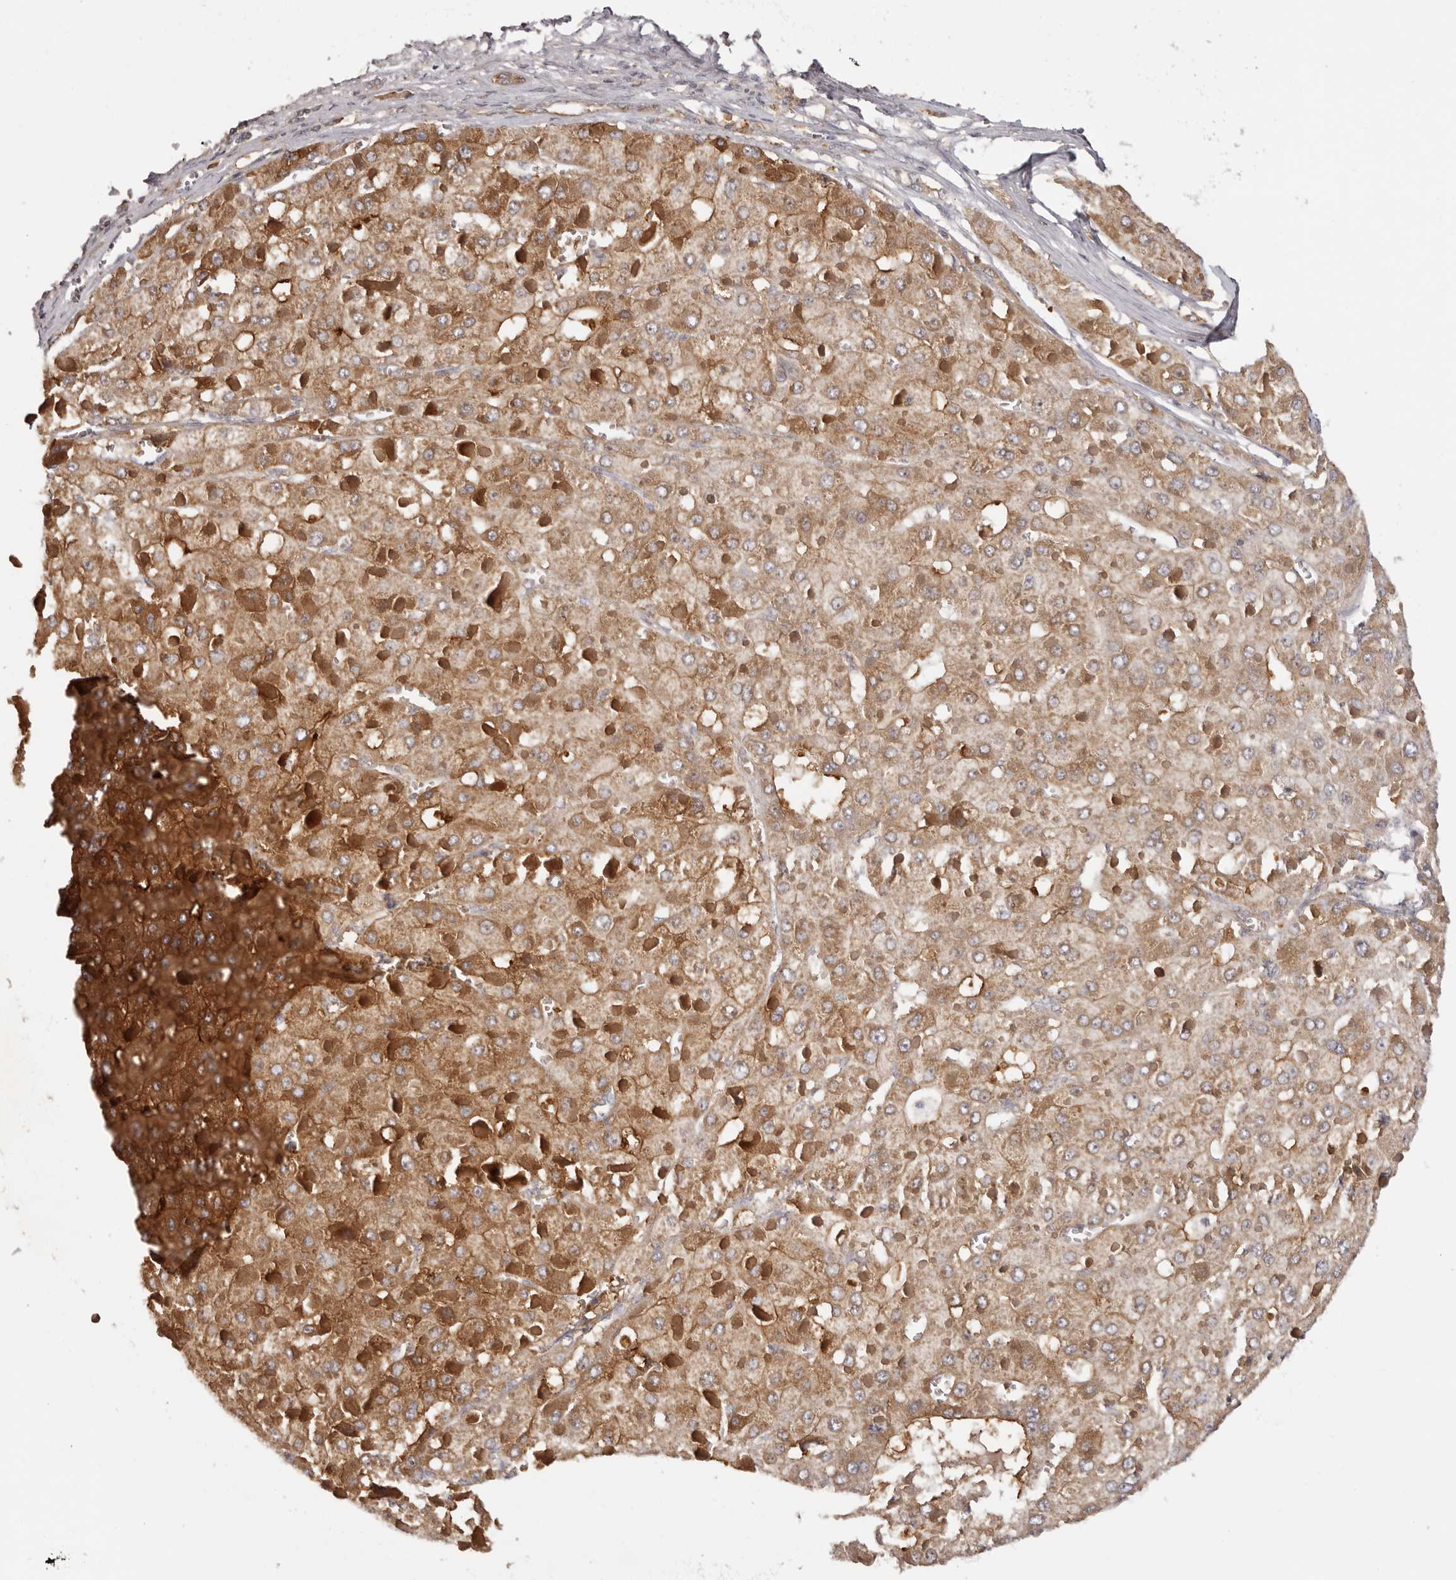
{"staining": {"intensity": "strong", "quantity": ">75%", "location": "cytoplasmic/membranous"}, "tissue": "liver cancer", "cell_type": "Tumor cells", "image_type": "cancer", "snomed": [{"axis": "morphology", "description": "Carcinoma, Hepatocellular, NOS"}, {"axis": "topography", "description": "Liver"}], "caption": "High-magnification brightfield microscopy of liver cancer stained with DAB (3,3'-diaminobenzidine) (brown) and counterstained with hematoxylin (blue). tumor cells exhibit strong cytoplasmic/membranous positivity is identified in about>75% of cells.", "gene": "EEF1E1", "patient": {"sex": "female", "age": 73}}